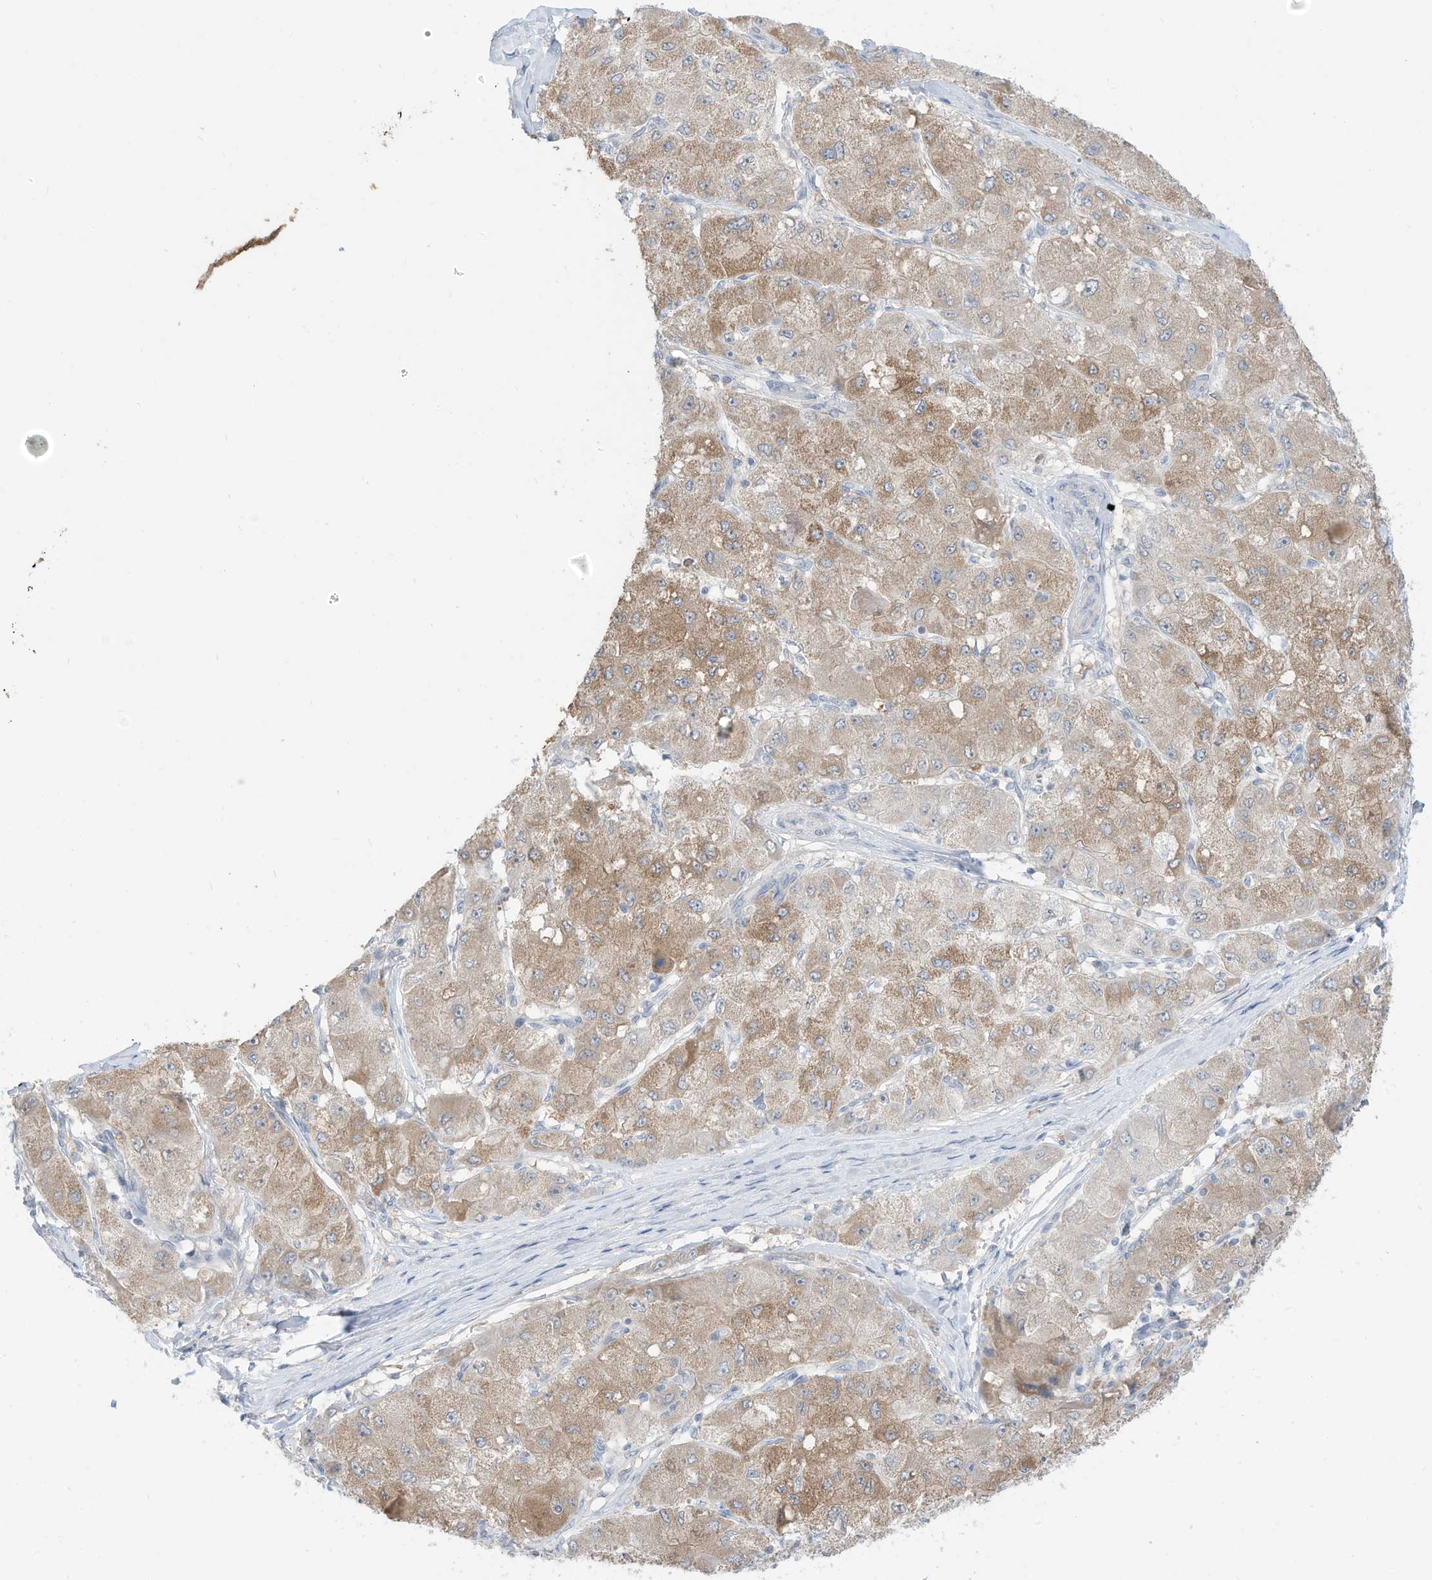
{"staining": {"intensity": "moderate", "quantity": ">75%", "location": "cytoplasmic/membranous"}, "tissue": "liver cancer", "cell_type": "Tumor cells", "image_type": "cancer", "snomed": [{"axis": "morphology", "description": "Carcinoma, Hepatocellular, NOS"}, {"axis": "topography", "description": "Liver"}], "caption": "There is medium levels of moderate cytoplasmic/membranous staining in tumor cells of liver hepatocellular carcinoma, as demonstrated by immunohistochemical staining (brown color).", "gene": "OGT", "patient": {"sex": "male", "age": 80}}